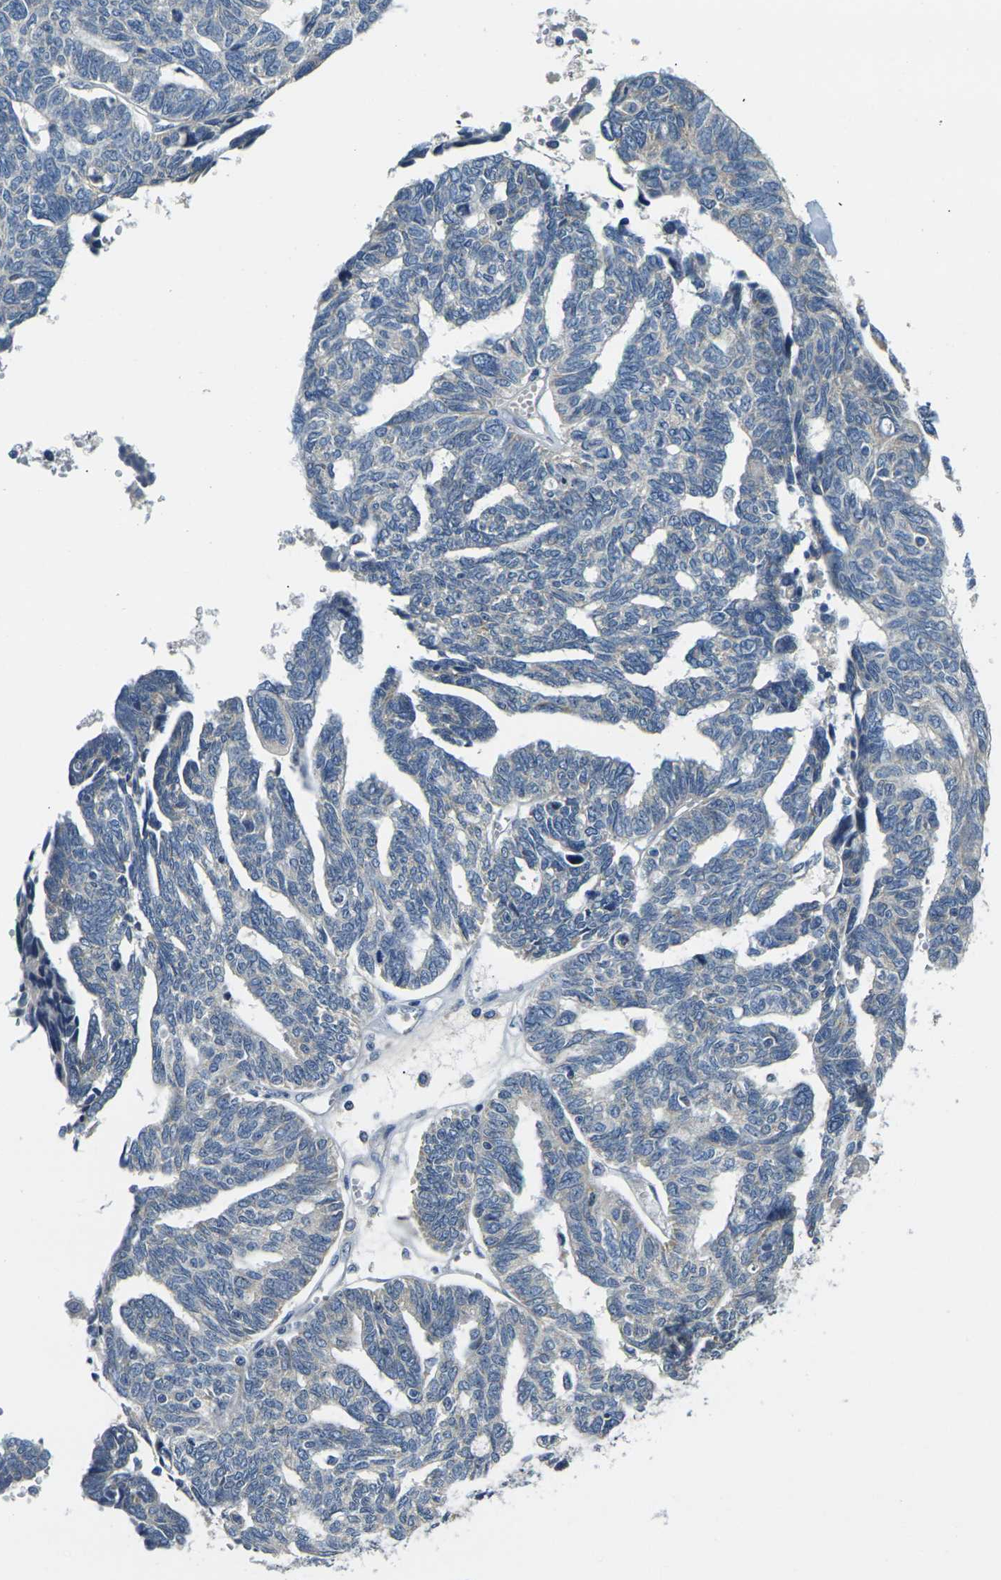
{"staining": {"intensity": "weak", "quantity": "<25%", "location": "cytoplasmic/membranous"}, "tissue": "ovarian cancer", "cell_type": "Tumor cells", "image_type": "cancer", "snomed": [{"axis": "morphology", "description": "Cystadenocarcinoma, serous, NOS"}, {"axis": "topography", "description": "Ovary"}], "caption": "This image is of ovarian cancer (serous cystadenocarcinoma) stained with immunohistochemistry to label a protein in brown with the nuclei are counter-stained blue. There is no positivity in tumor cells. (DAB immunohistochemistry (IHC) with hematoxylin counter stain).", "gene": "SHISAL2B", "patient": {"sex": "female", "age": 79}}